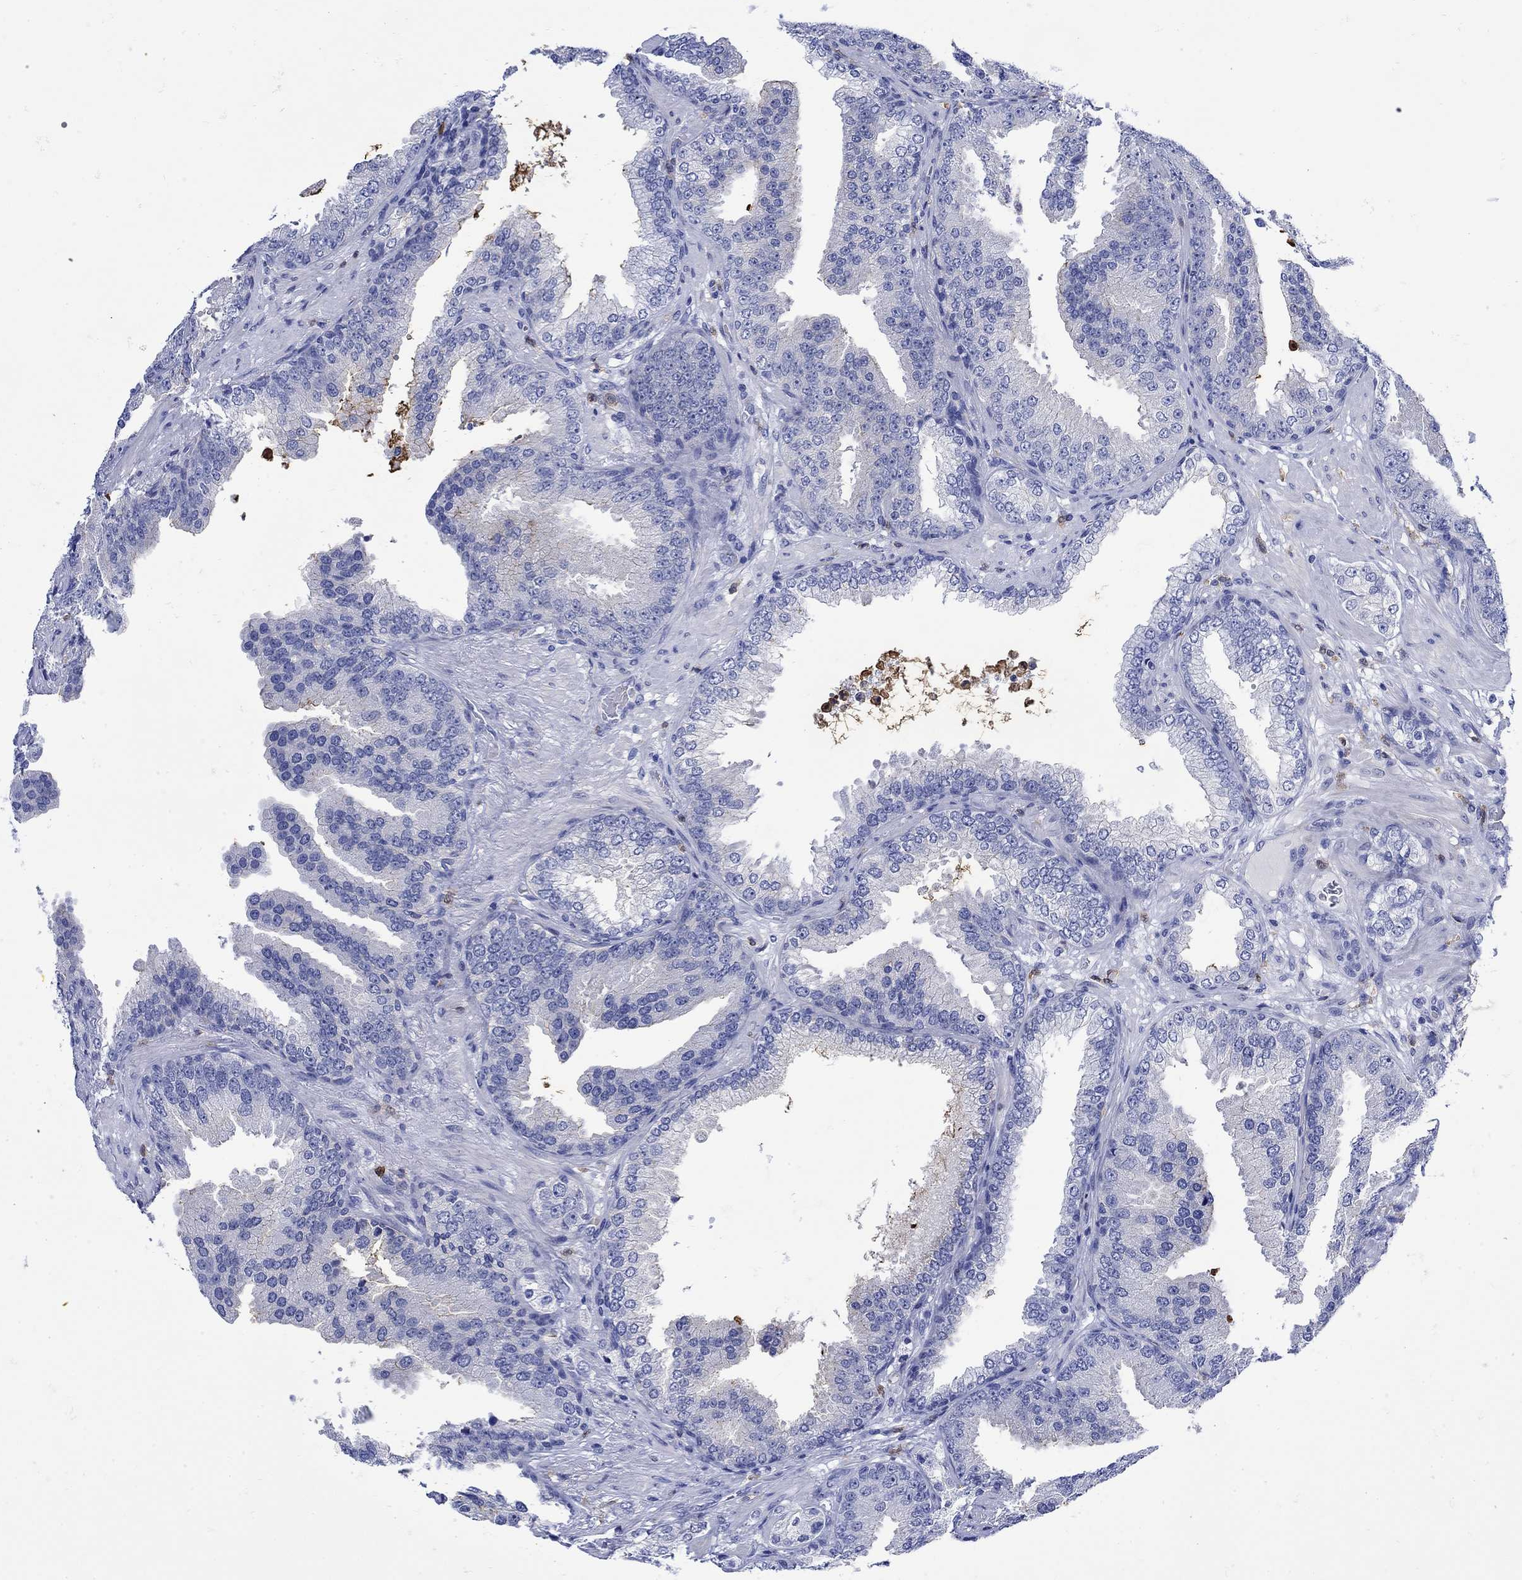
{"staining": {"intensity": "negative", "quantity": "none", "location": "none"}, "tissue": "prostate cancer", "cell_type": "Tumor cells", "image_type": "cancer", "snomed": [{"axis": "morphology", "description": "Adenocarcinoma, Low grade"}, {"axis": "topography", "description": "Prostate"}], "caption": "Immunohistochemistry (IHC) image of human prostate cancer (low-grade adenocarcinoma) stained for a protein (brown), which reveals no staining in tumor cells.", "gene": "LINGO3", "patient": {"sex": "male", "age": 68}}